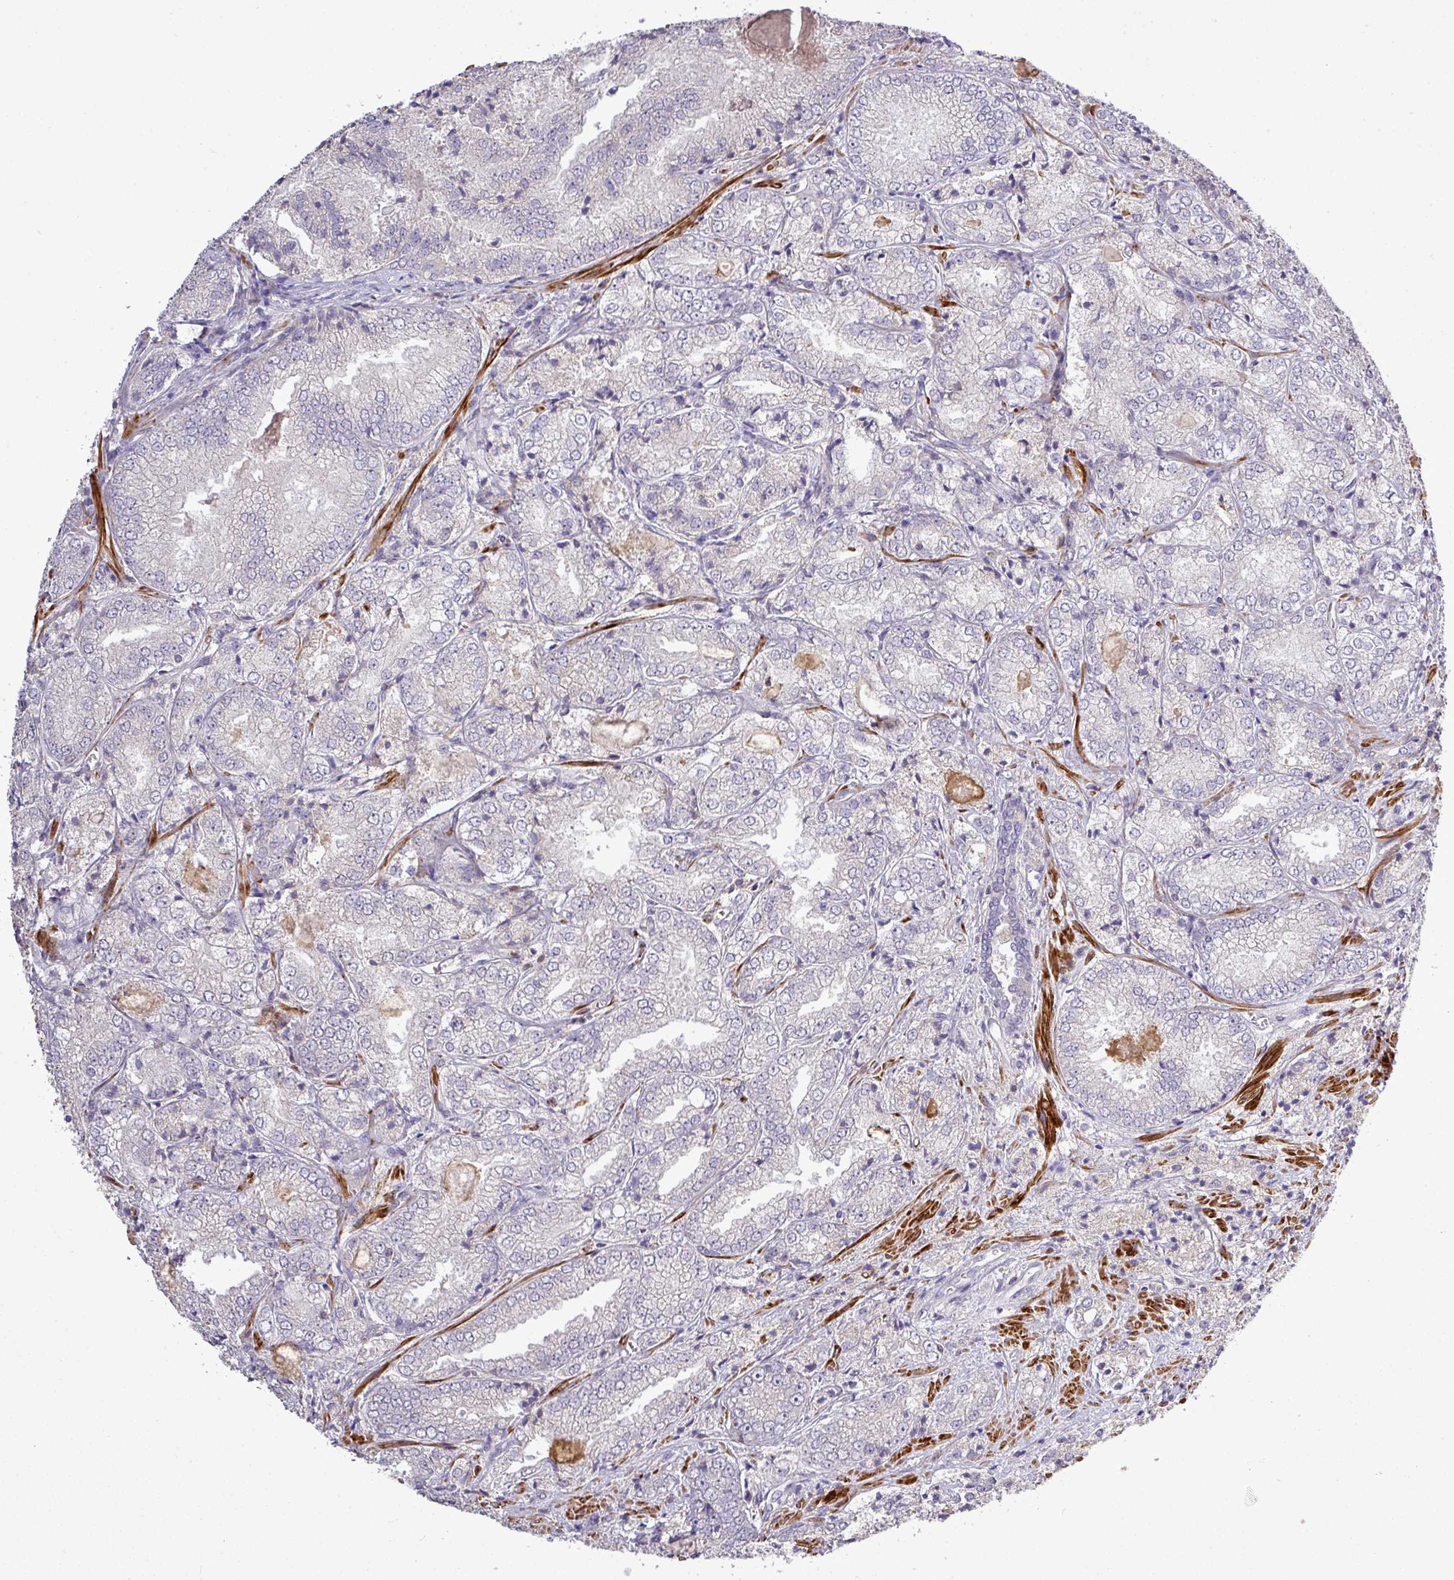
{"staining": {"intensity": "negative", "quantity": "none", "location": "none"}, "tissue": "prostate cancer", "cell_type": "Tumor cells", "image_type": "cancer", "snomed": [{"axis": "morphology", "description": "Adenocarcinoma, High grade"}, {"axis": "topography", "description": "Prostate"}], "caption": "Protein analysis of prostate high-grade adenocarcinoma demonstrates no significant positivity in tumor cells. (DAB immunohistochemistry (IHC) visualized using brightfield microscopy, high magnification).", "gene": "TPRA1", "patient": {"sex": "male", "age": 63}}